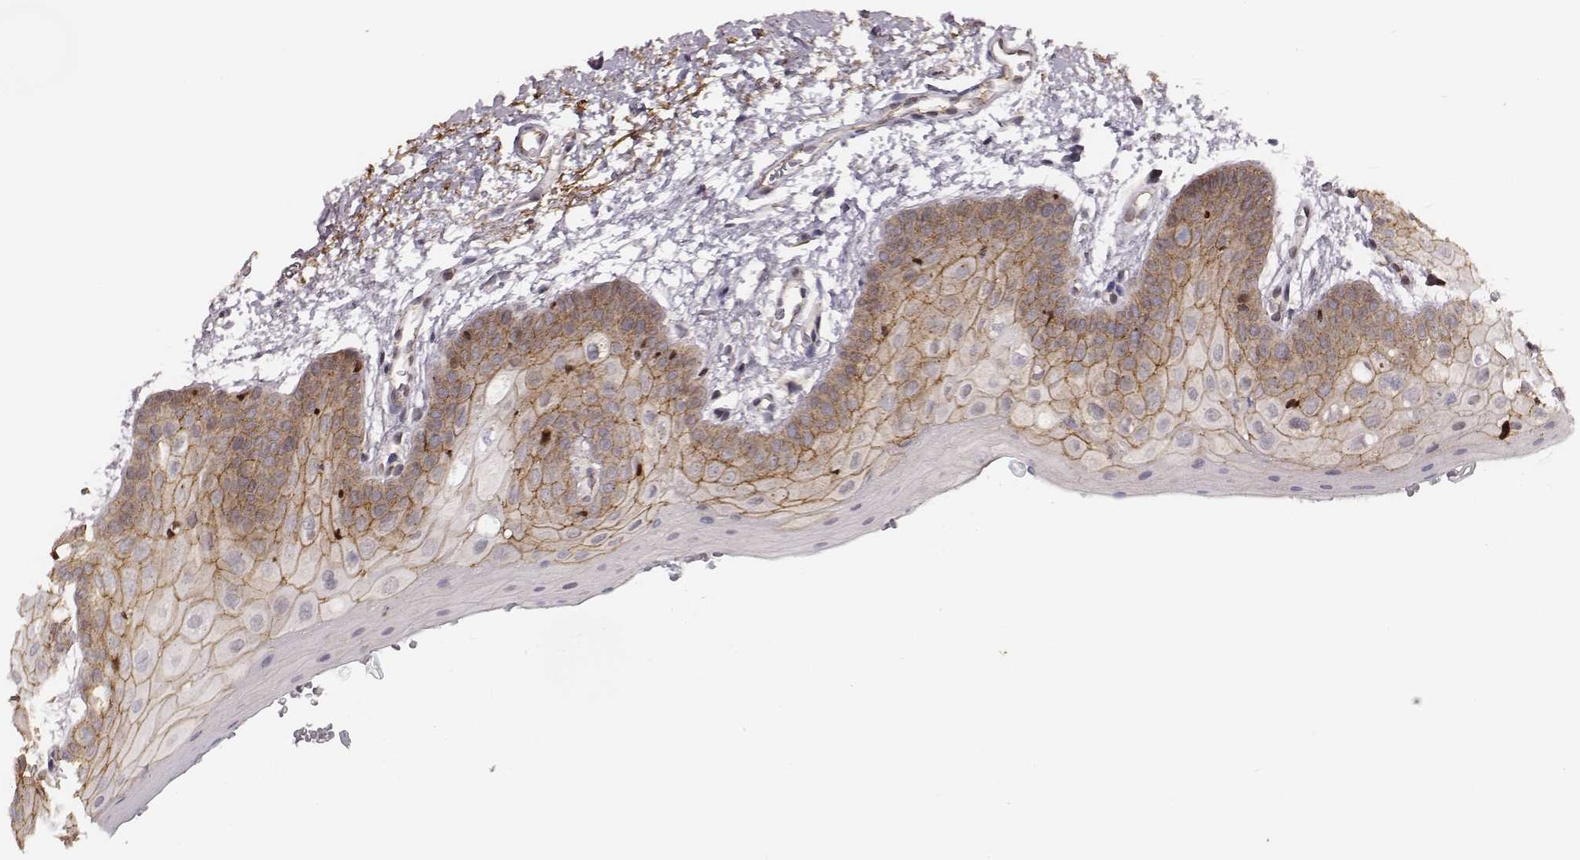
{"staining": {"intensity": "moderate", "quantity": ">75%", "location": "cytoplasmic/membranous"}, "tissue": "oral mucosa", "cell_type": "Squamous epithelial cells", "image_type": "normal", "snomed": [{"axis": "morphology", "description": "Normal tissue, NOS"}, {"axis": "morphology", "description": "Squamous cell carcinoma, NOS"}, {"axis": "topography", "description": "Oral tissue"}, {"axis": "topography", "description": "Head-Neck"}], "caption": "Protein expression analysis of normal oral mucosa reveals moderate cytoplasmic/membranous staining in about >75% of squamous epithelial cells.", "gene": "WDR59", "patient": {"sex": "female", "age": 50}}